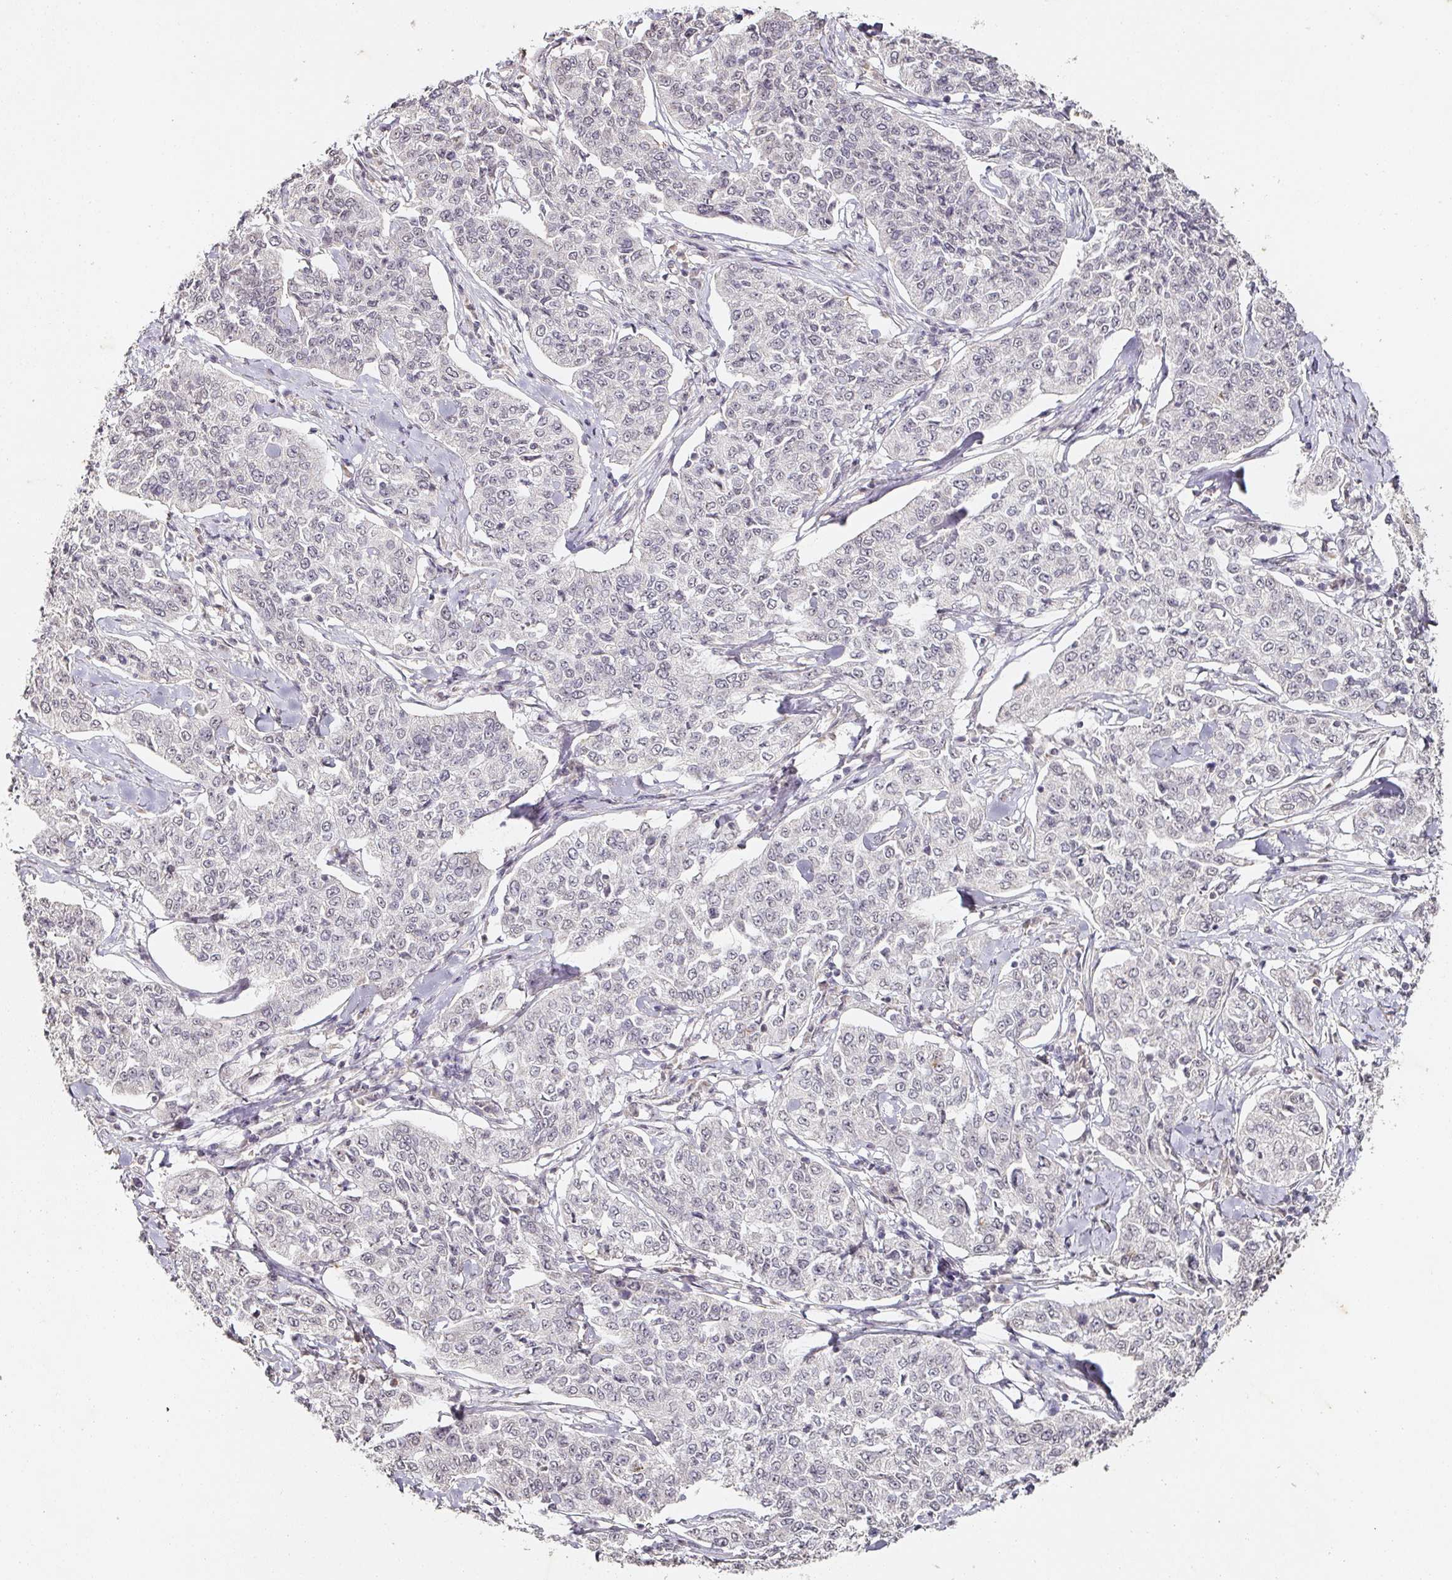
{"staining": {"intensity": "negative", "quantity": "none", "location": "none"}, "tissue": "cervical cancer", "cell_type": "Tumor cells", "image_type": "cancer", "snomed": [{"axis": "morphology", "description": "Squamous cell carcinoma, NOS"}, {"axis": "topography", "description": "Cervix"}], "caption": "Immunohistochemical staining of human cervical cancer (squamous cell carcinoma) displays no significant expression in tumor cells. (DAB IHC with hematoxylin counter stain).", "gene": "CAPN5", "patient": {"sex": "female", "age": 35}}